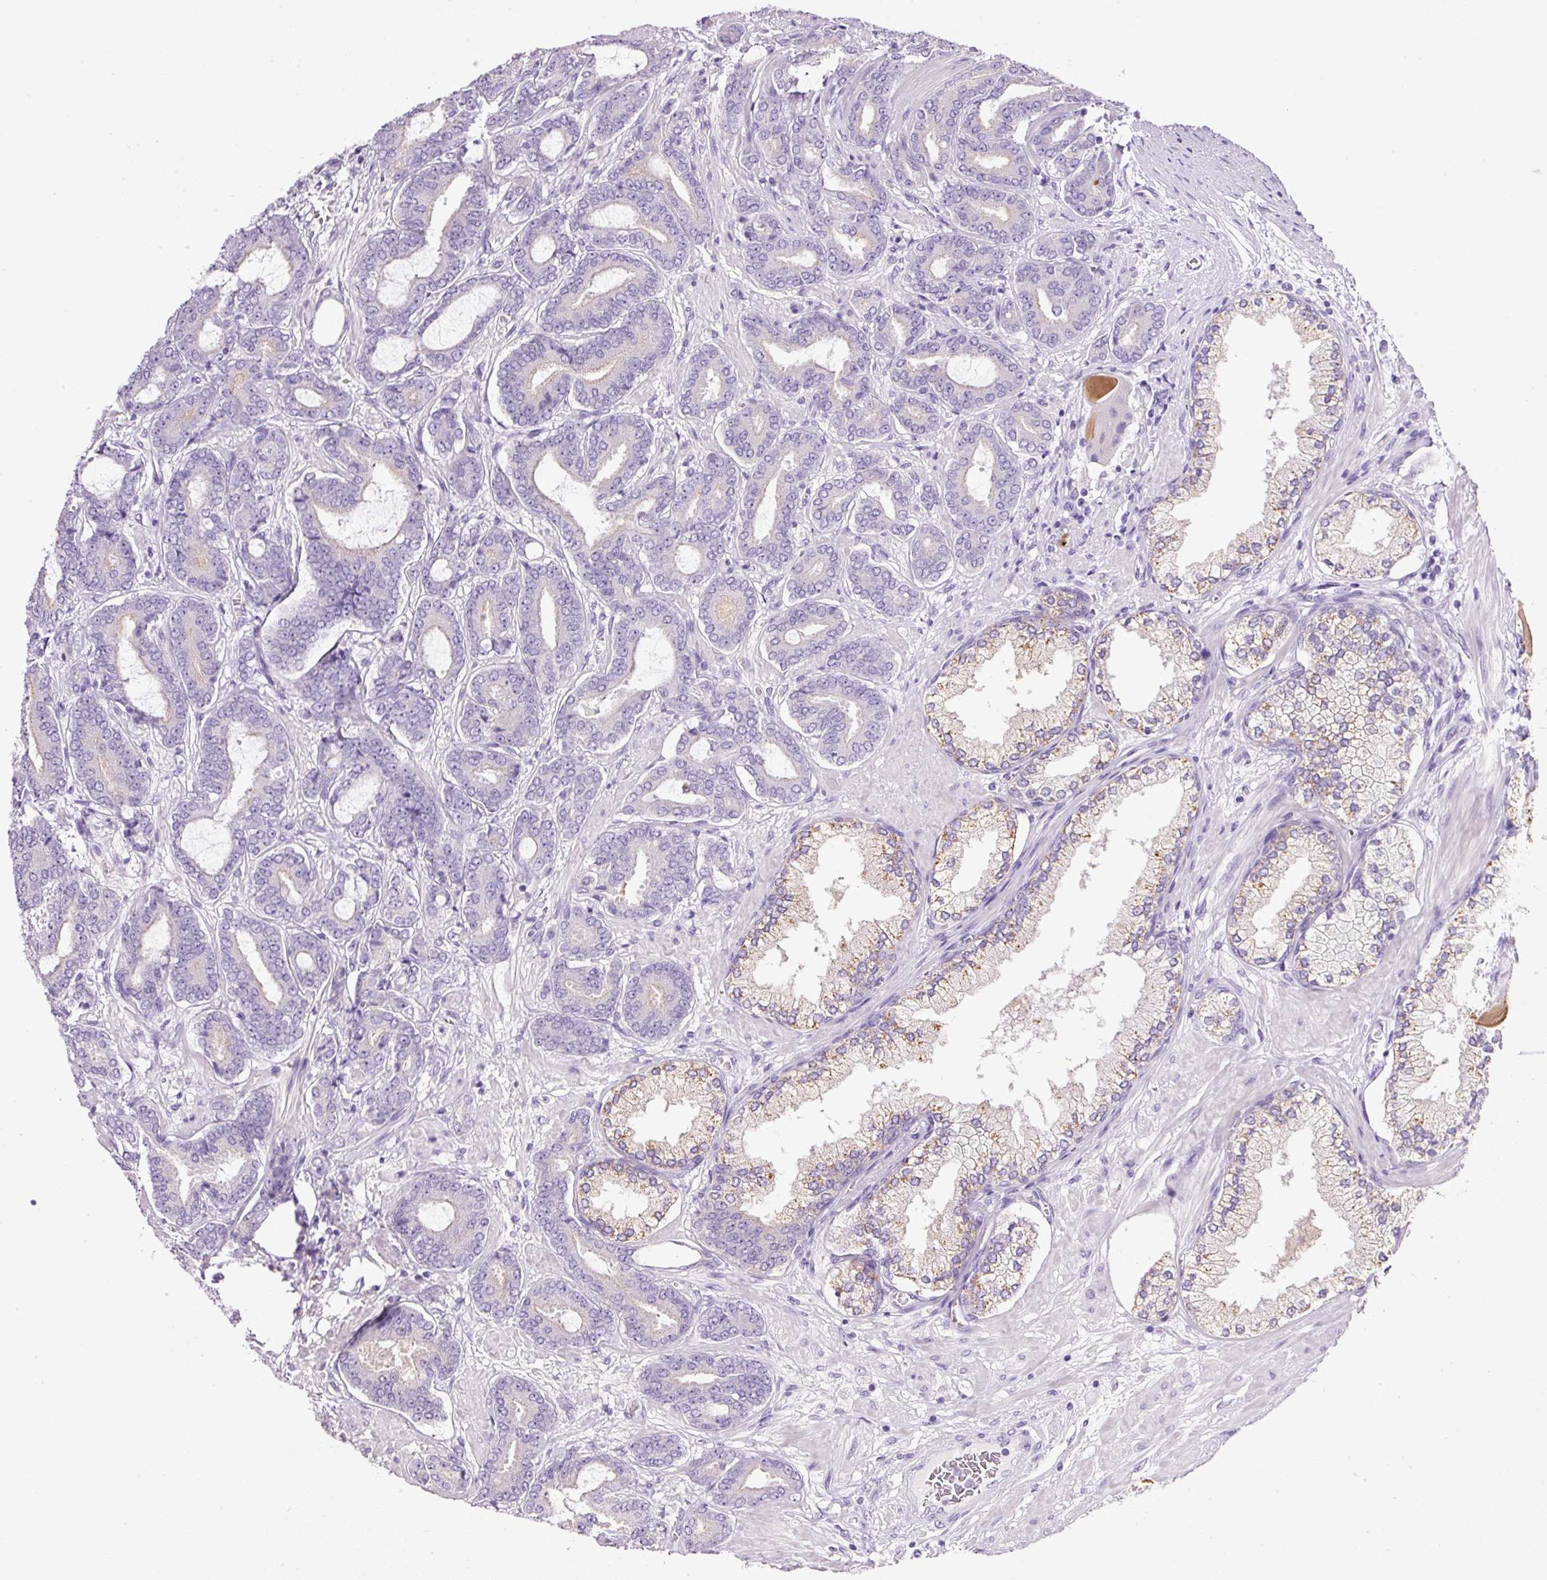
{"staining": {"intensity": "negative", "quantity": "none", "location": "none"}, "tissue": "prostate cancer", "cell_type": "Tumor cells", "image_type": "cancer", "snomed": [{"axis": "morphology", "description": "Adenocarcinoma, Low grade"}, {"axis": "topography", "description": "Prostate and seminal vesicle, NOS"}], "caption": "This is a histopathology image of immunohistochemistry (IHC) staining of adenocarcinoma (low-grade) (prostate), which shows no positivity in tumor cells.", "gene": "BSND", "patient": {"sex": "male", "age": 61}}